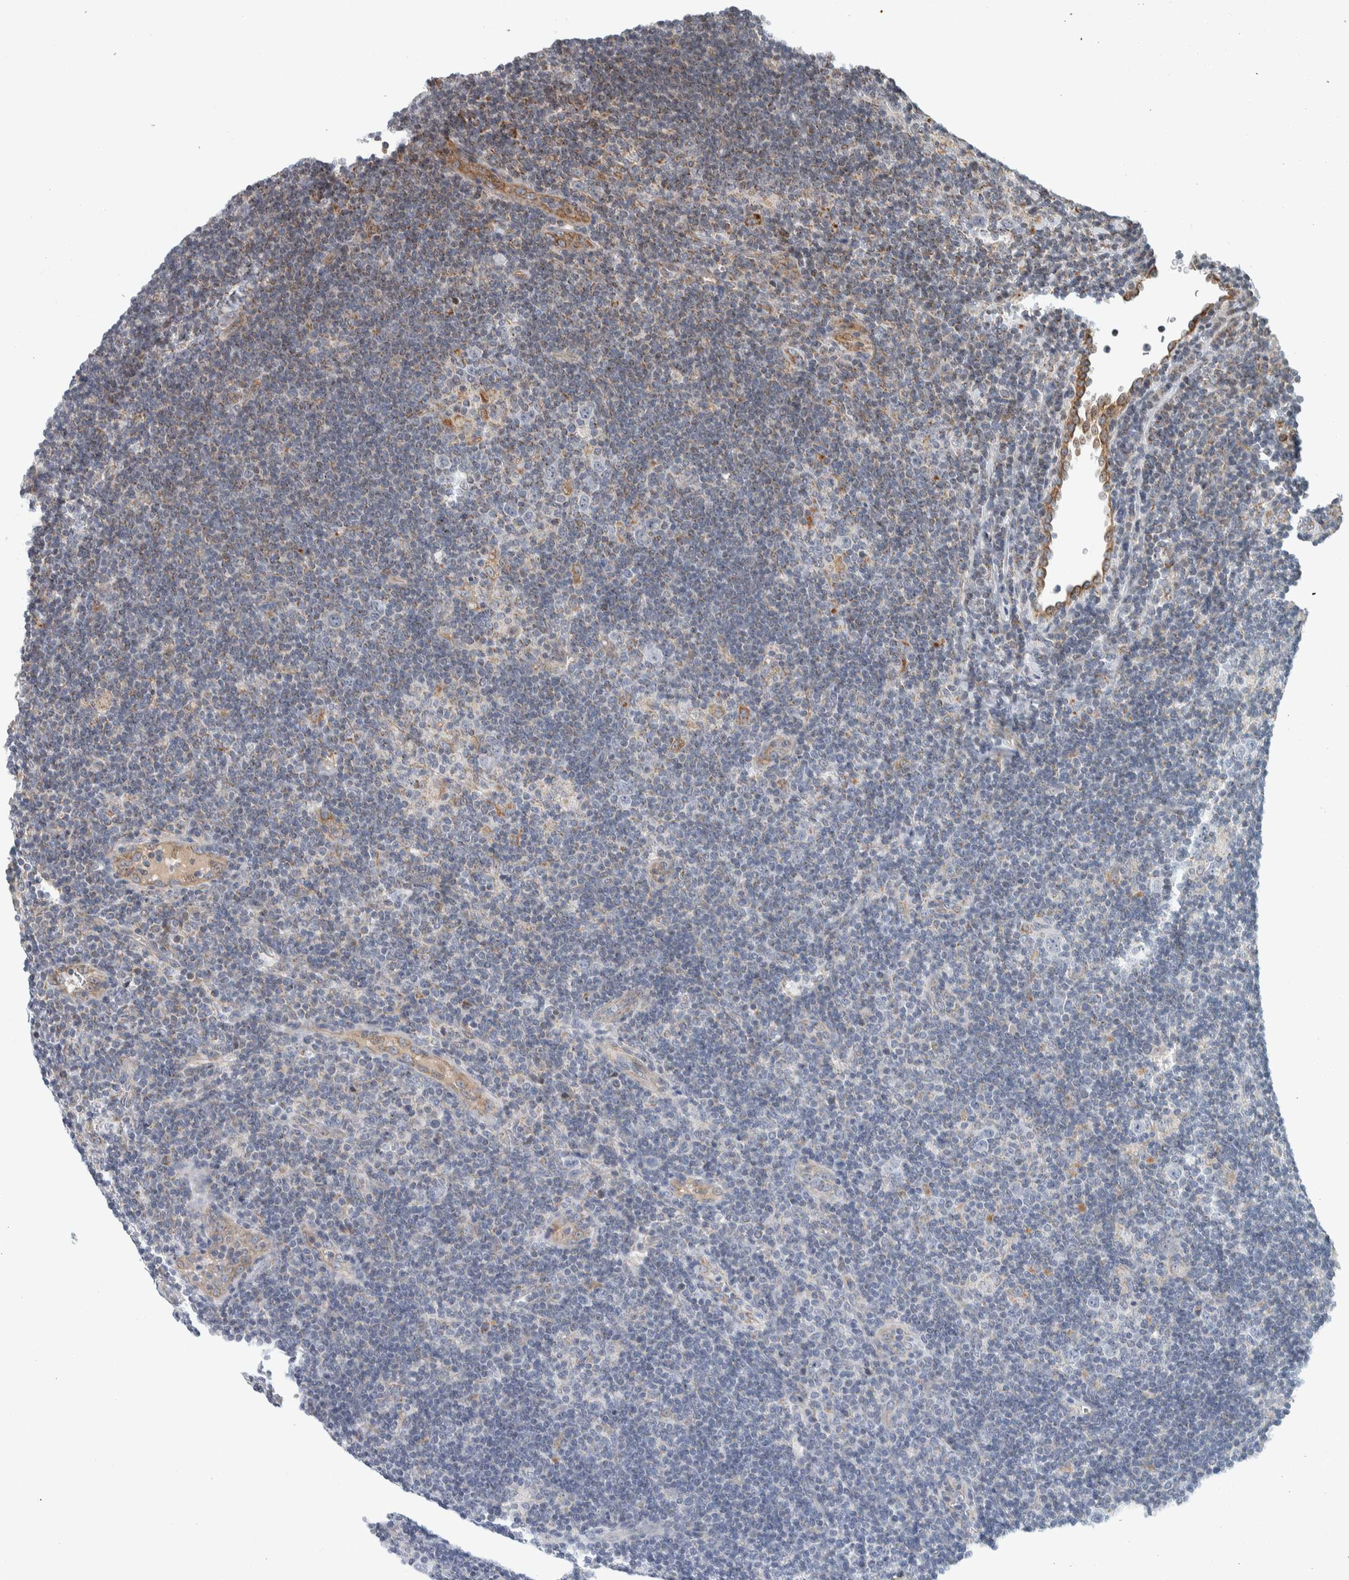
{"staining": {"intensity": "negative", "quantity": "none", "location": "none"}, "tissue": "lymphoma", "cell_type": "Tumor cells", "image_type": "cancer", "snomed": [{"axis": "morphology", "description": "Hodgkin's disease, NOS"}, {"axis": "topography", "description": "Lymph node"}], "caption": "This micrograph is of Hodgkin's disease stained with IHC to label a protein in brown with the nuclei are counter-stained blue. There is no staining in tumor cells.", "gene": "AFP", "patient": {"sex": "female", "age": 57}}